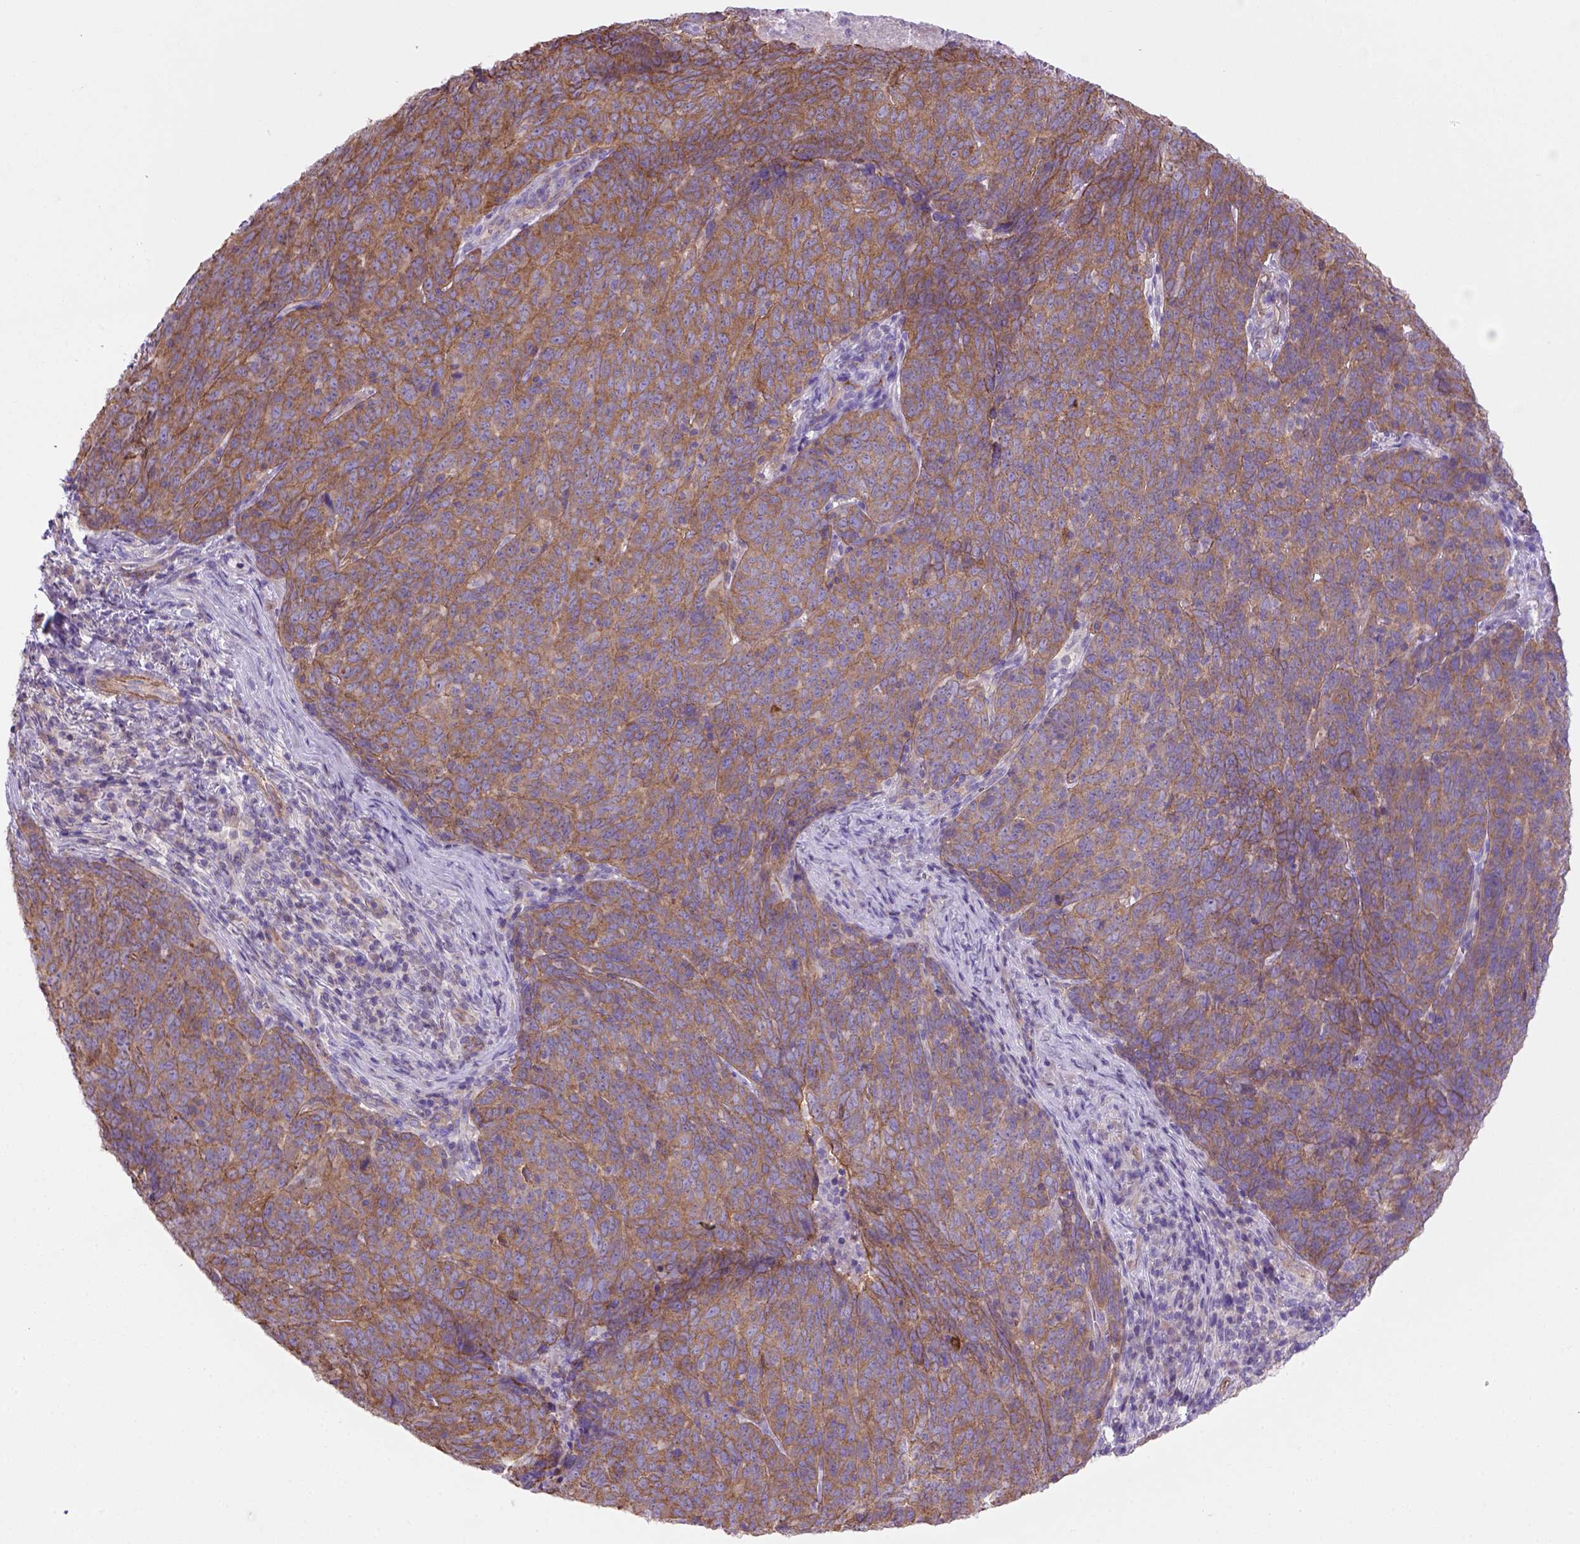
{"staining": {"intensity": "strong", "quantity": ">75%", "location": "cytoplasmic/membranous"}, "tissue": "skin cancer", "cell_type": "Tumor cells", "image_type": "cancer", "snomed": [{"axis": "morphology", "description": "Squamous cell carcinoma, NOS"}, {"axis": "topography", "description": "Skin"}, {"axis": "topography", "description": "Anal"}], "caption": "Strong cytoplasmic/membranous staining for a protein is present in about >75% of tumor cells of squamous cell carcinoma (skin) using immunohistochemistry.", "gene": "PEX12", "patient": {"sex": "female", "age": 51}}